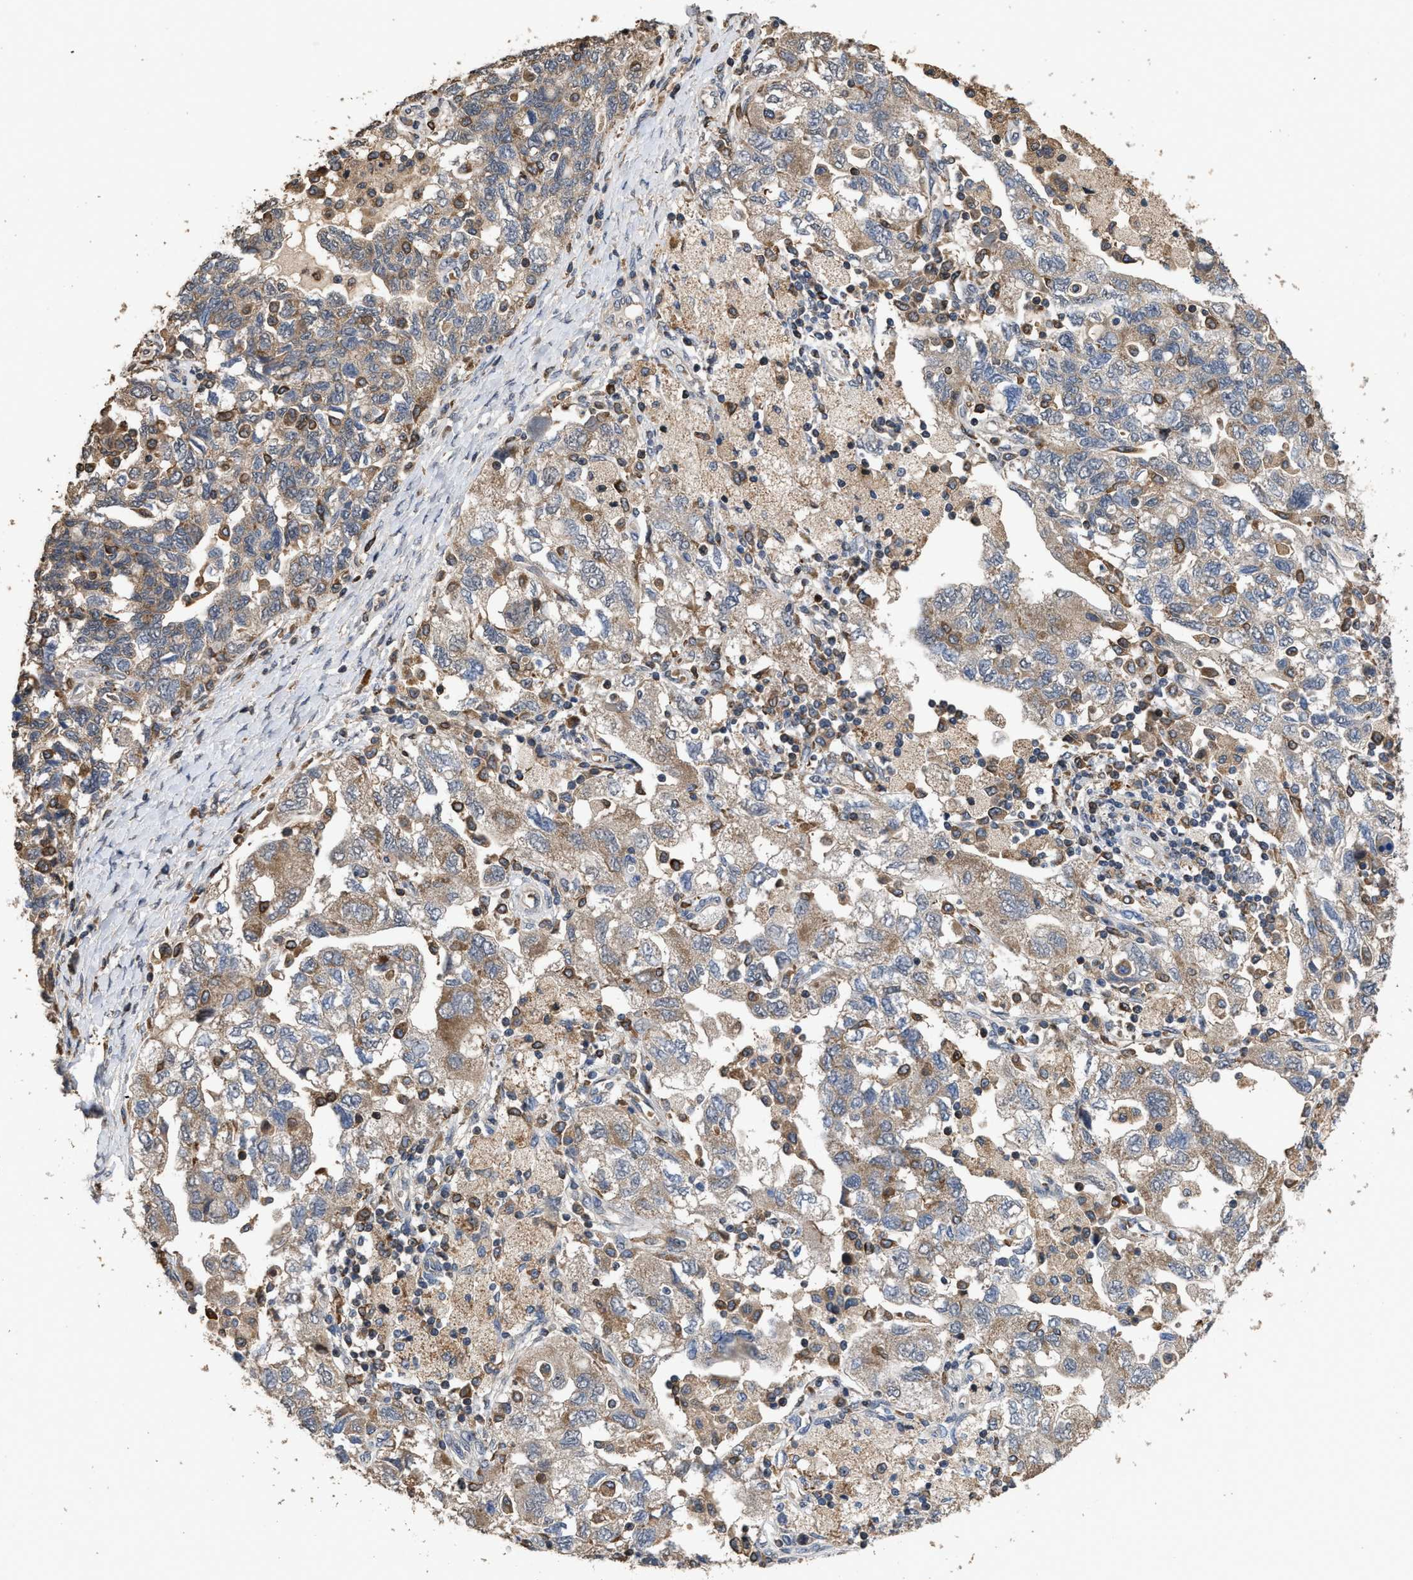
{"staining": {"intensity": "weak", "quantity": "25%-75%", "location": "cytoplasmic/membranous"}, "tissue": "ovarian cancer", "cell_type": "Tumor cells", "image_type": "cancer", "snomed": [{"axis": "morphology", "description": "Carcinoma, NOS"}, {"axis": "morphology", "description": "Cystadenocarcinoma, serous, NOS"}, {"axis": "topography", "description": "Ovary"}], "caption": "Protein staining of ovarian cancer (serous cystadenocarcinoma) tissue reveals weak cytoplasmic/membranous expression in about 25%-75% of tumor cells.", "gene": "TDRKH", "patient": {"sex": "female", "age": 69}}